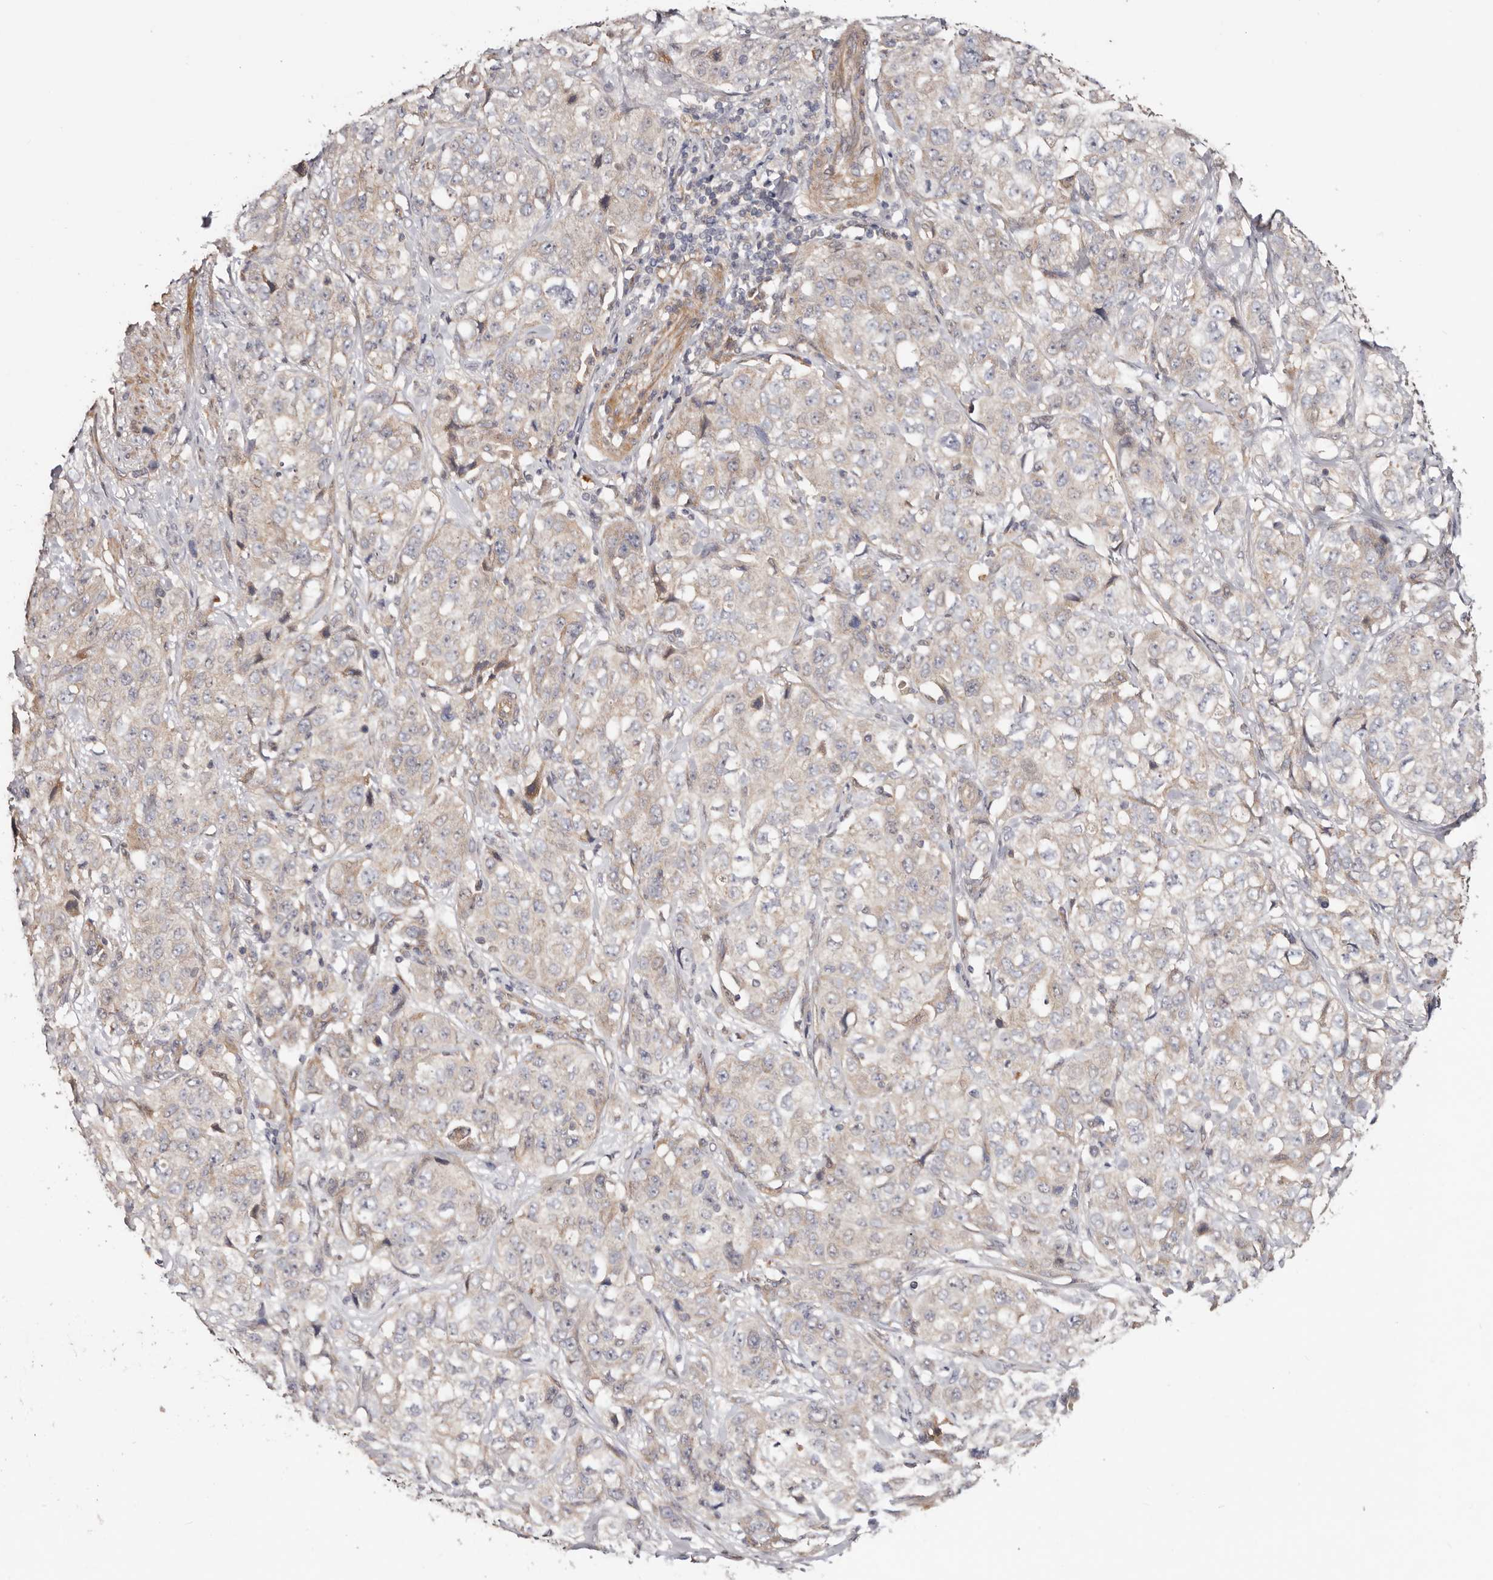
{"staining": {"intensity": "negative", "quantity": "none", "location": "none"}, "tissue": "stomach cancer", "cell_type": "Tumor cells", "image_type": "cancer", "snomed": [{"axis": "morphology", "description": "Adenocarcinoma, NOS"}, {"axis": "topography", "description": "Stomach"}], "caption": "Immunohistochemistry of human stomach adenocarcinoma exhibits no staining in tumor cells.", "gene": "MACF1", "patient": {"sex": "male", "age": 48}}